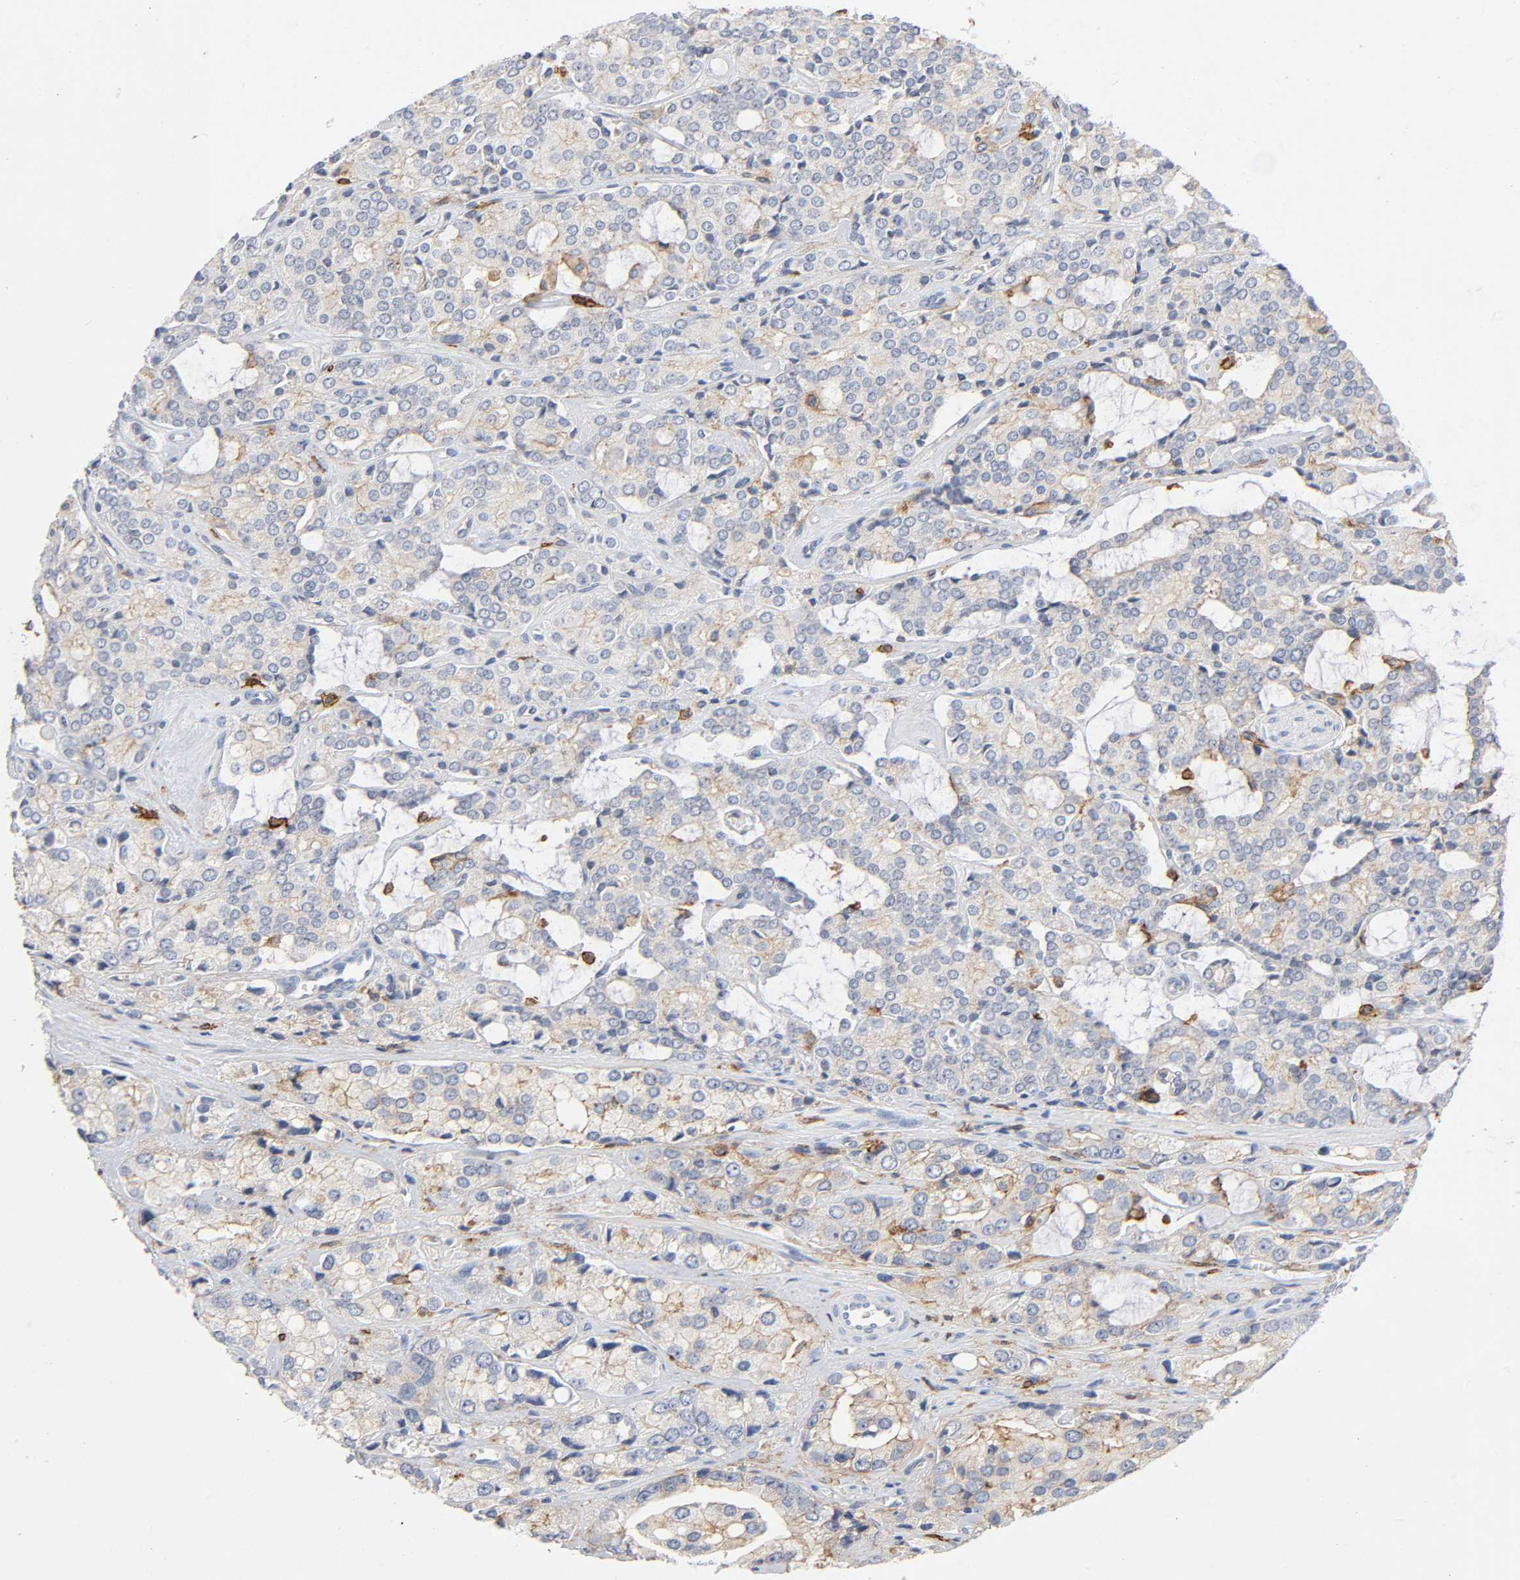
{"staining": {"intensity": "negative", "quantity": "none", "location": "none"}, "tissue": "prostate cancer", "cell_type": "Tumor cells", "image_type": "cancer", "snomed": [{"axis": "morphology", "description": "Adenocarcinoma, High grade"}, {"axis": "topography", "description": "Prostate"}], "caption": "There is no significant expression in tumor cells of prostate cancer (adenocarcinoma (high-grade)).", "gene": "LYN", "patient": {"sex": "male", "age": 67}}